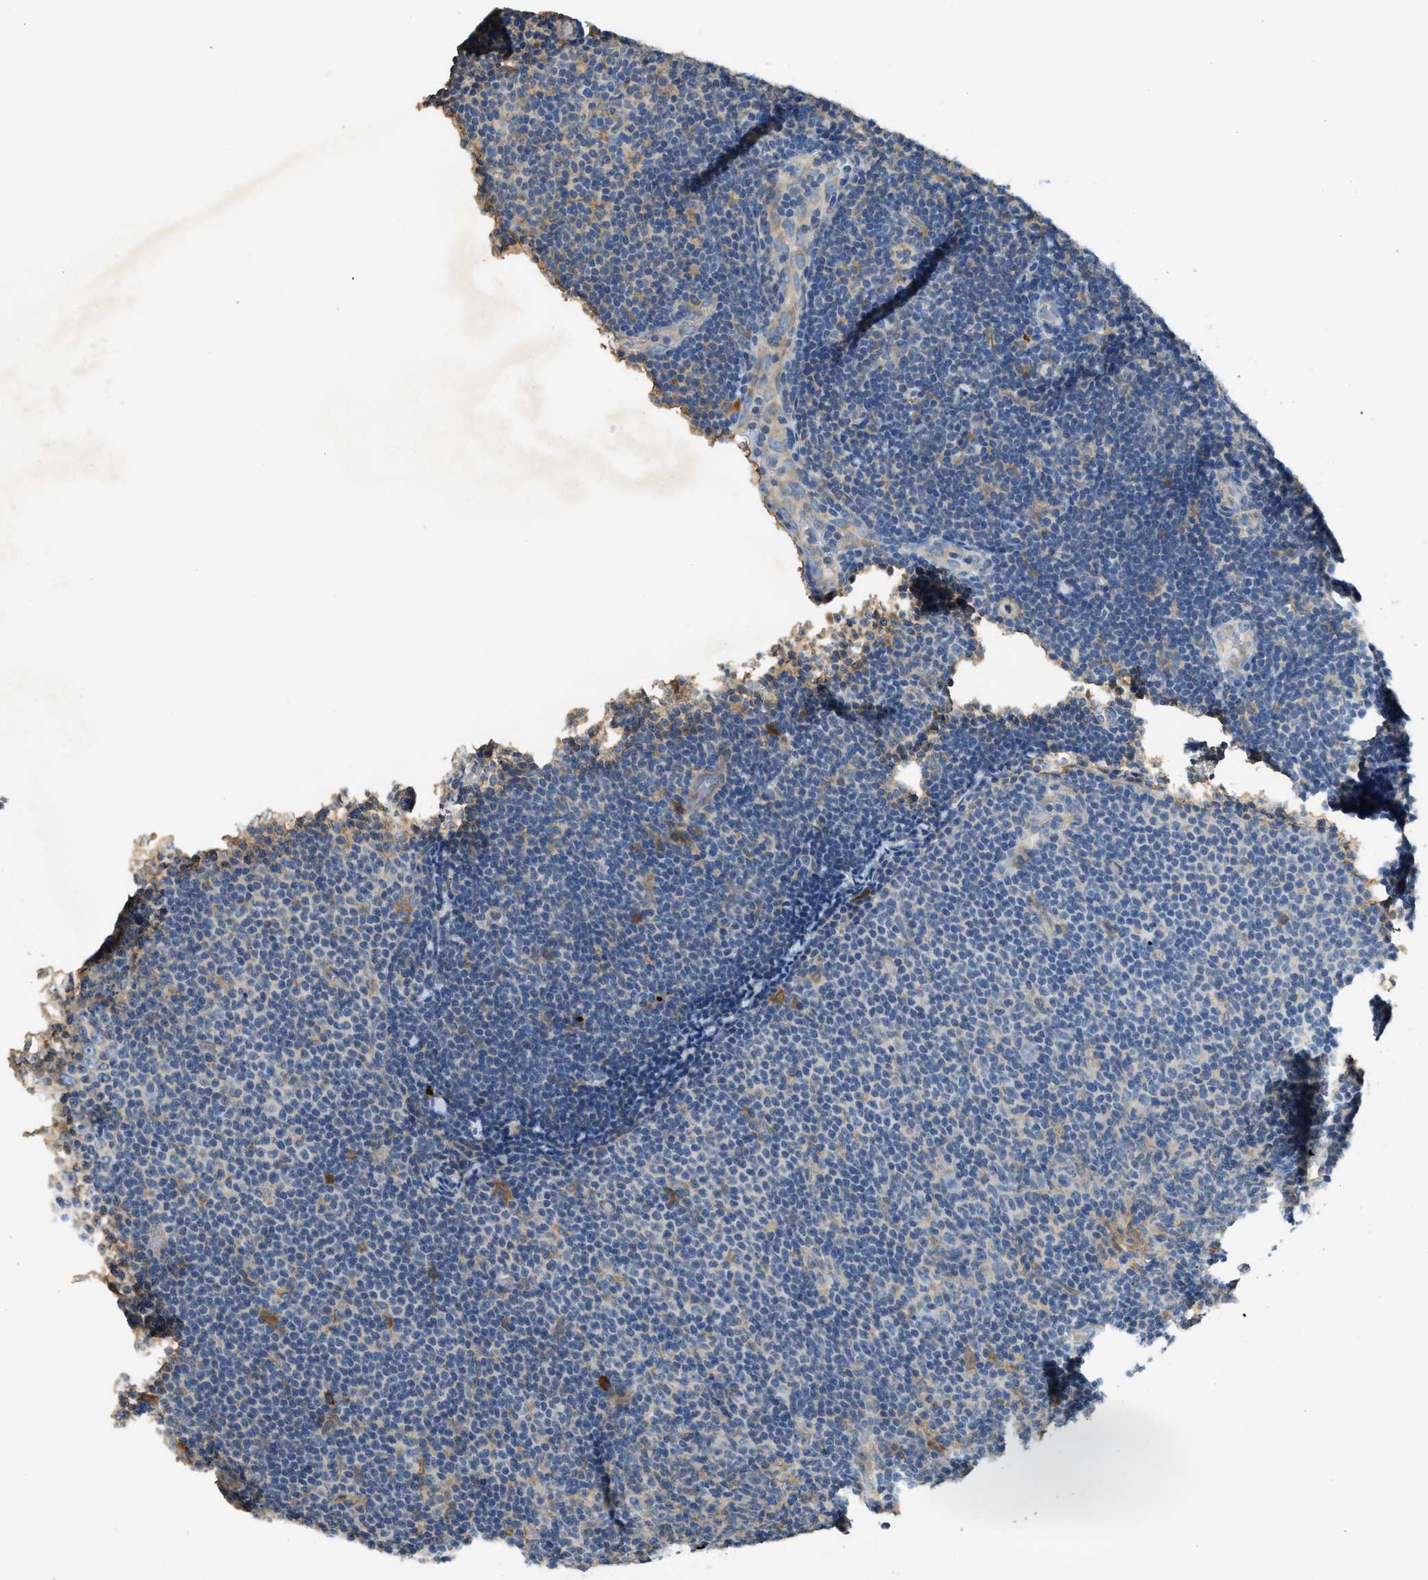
{"staining": {"intensity": "negative", "quantity": "none", "location": "none"}, "tissue": "lymphoma", "cell_type": "Tumor cells", "image_type": "cancer", "snomed": [{"axis": "morphology", "description": "Malignant lymphoma, non-Hodgkin's type, Low grade"}, {"axis": "topography", "description": "Lymph node"}], "caption": "The image displays no significant positivity in tumor cells of low-grade malignant lymphoma, non-Hodgkin's type. Nuclei are stained in blue.", "gene": "TMEM68", "patient": {"sex": "male", "age": 83}}